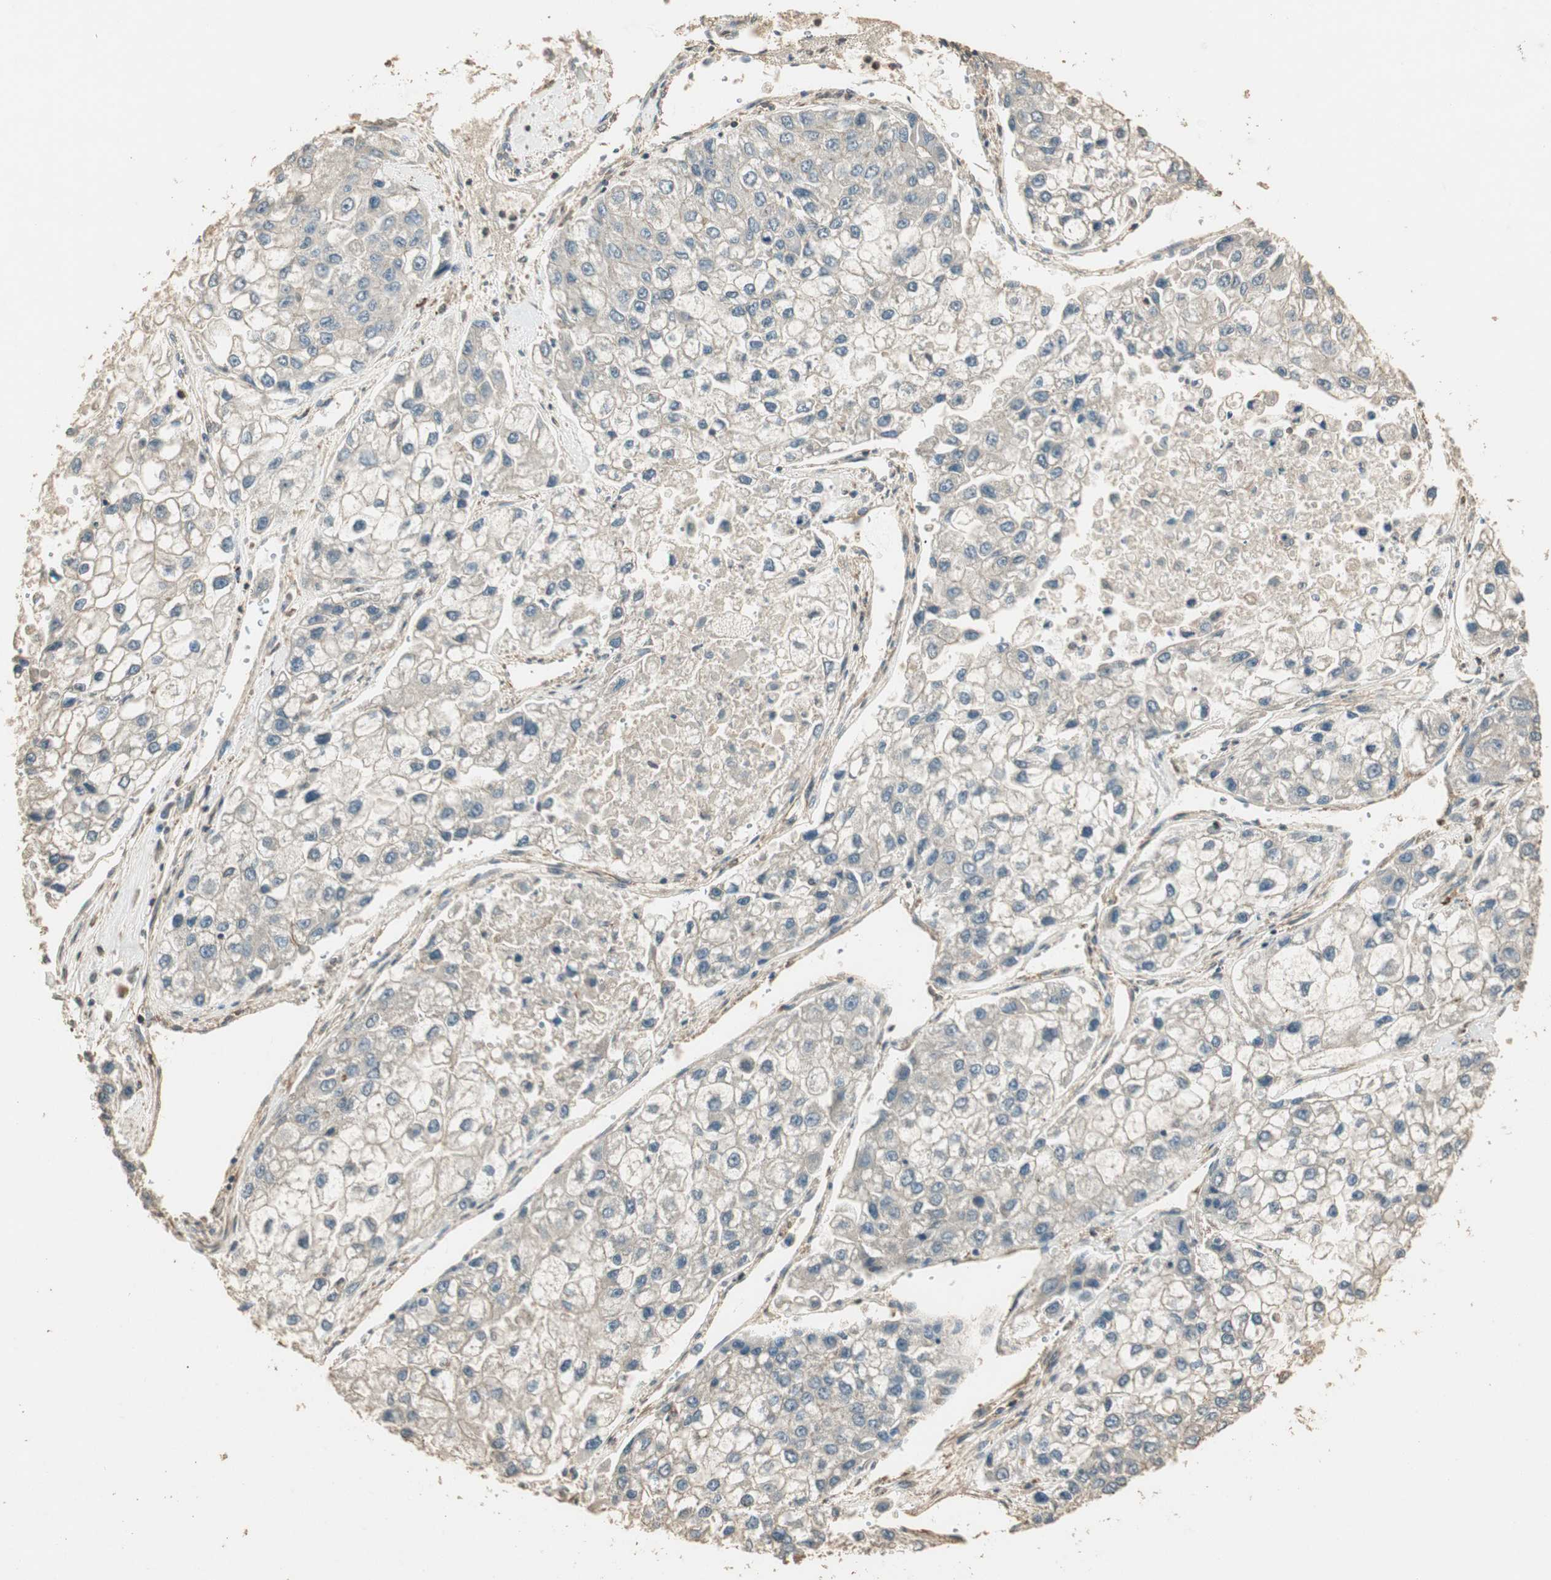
{"staining": {"intensity": "negative", "quantity": "none", "location": "none"}, "tissue": "liver cancer", "cell_type": "Tumor cells", "image_type": "cancer", "snomed": [{"axis": "morphology", "description": "Carcinoma, Hepatocellular, NOS"}, {"axis": "topography", "description": "Liver"}], "caption": "IHC micrograph of neoplastic tissue: hepatocellular carcinoma (liver) stained with DAB exhibits no significant protein expression in tumor cells.", "gene": "USP2", "patient": {"sex": "female", "age": 66}}